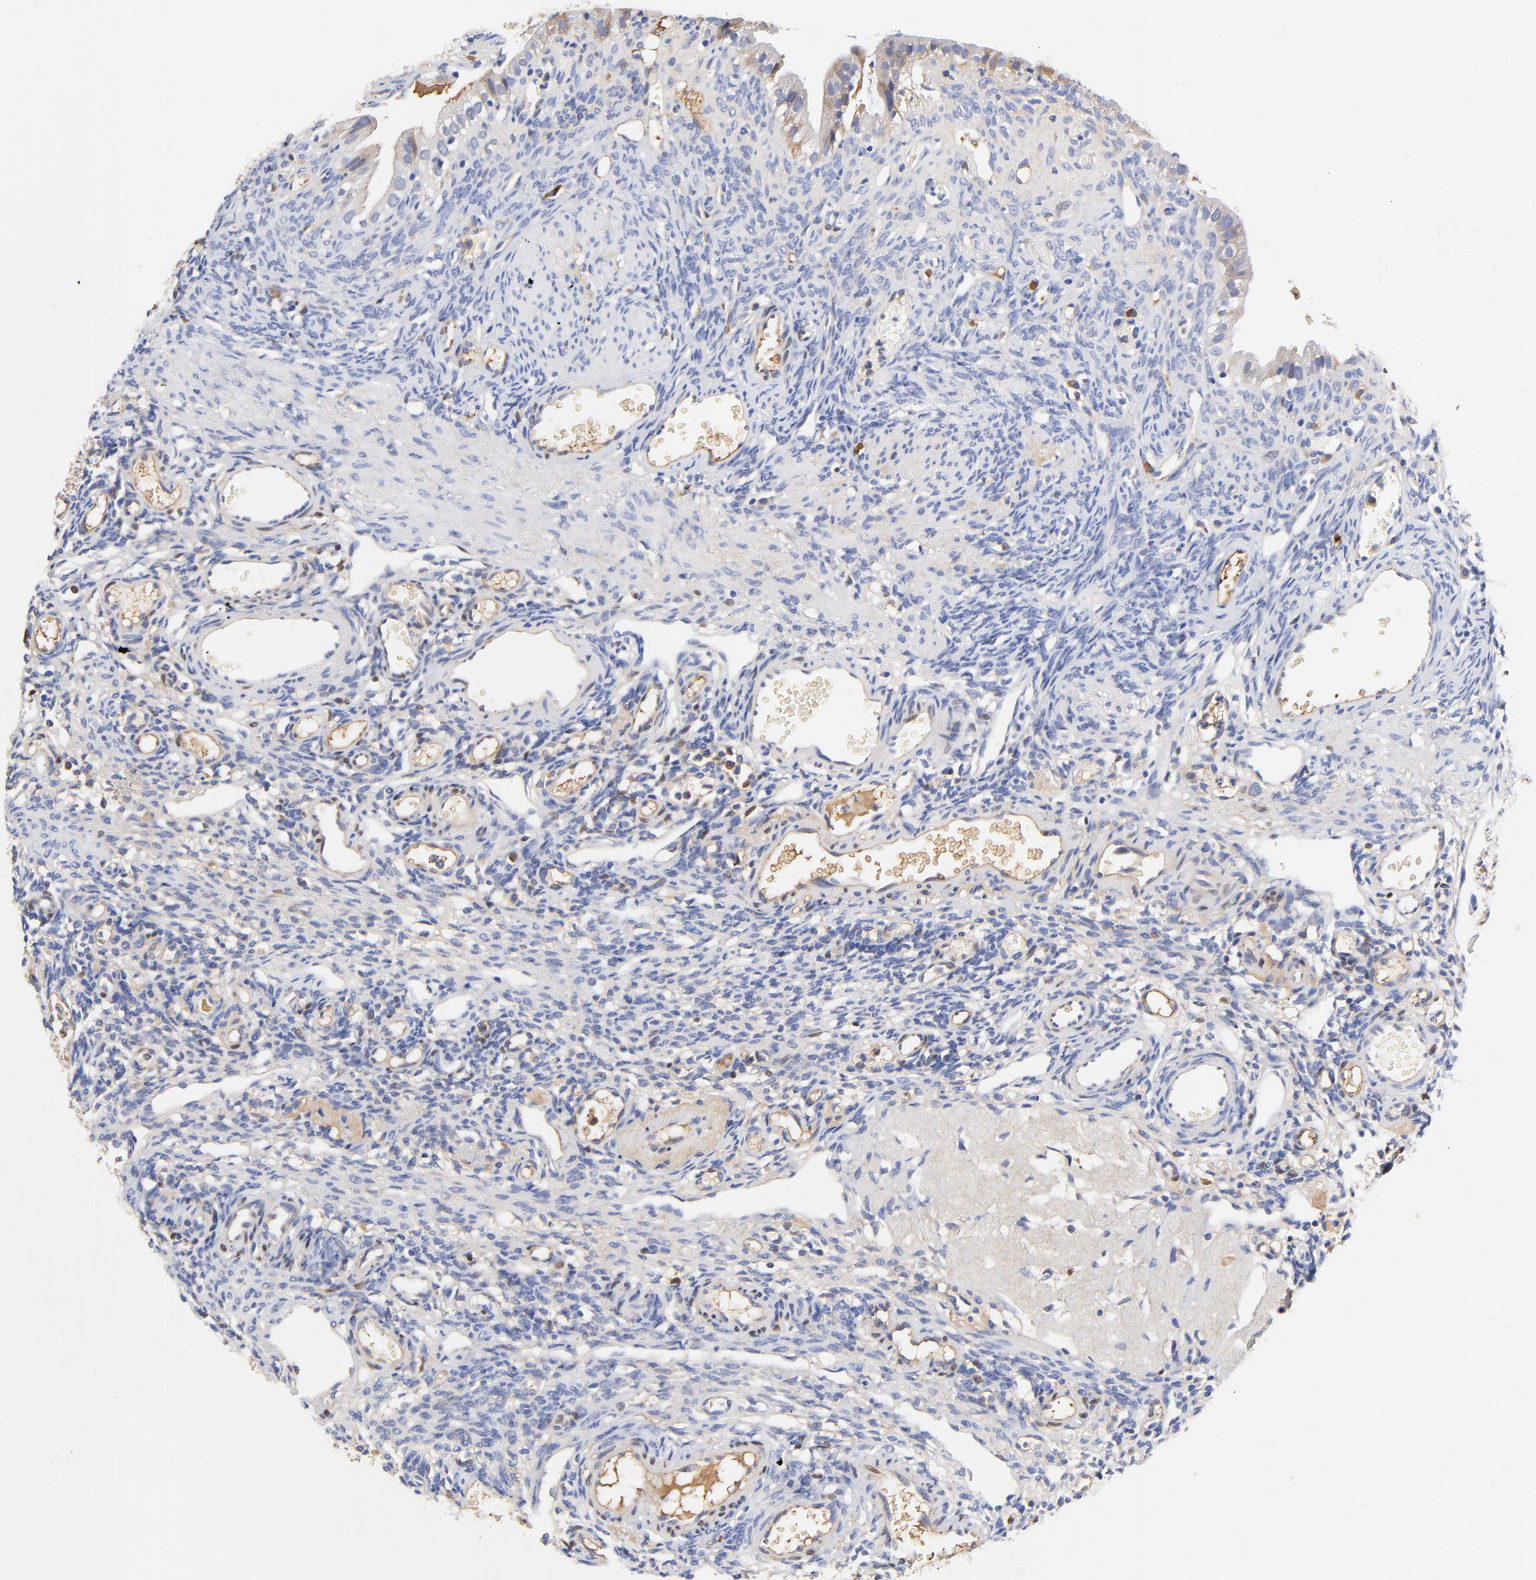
{"staining": {"intensity": "weak", "quantity": "25%-75%", "location": "cytoplasmic/membranous"}, "tissue": "ovary", "cell_type": "Follicle cells", "image_type": "normal", "snomed": [{"axis": "morphology", "description": "Normal tissue, NOS"}, {"axis": "topography", "description": "Ovary"}], "caption": "Immunohistochemistry (IHC) of unremarkable ovary reveals low levels of weak cytoplasmic/membranous expression in about 25%-75% of follicle cells.", "gene": "IGLV3", "patient": {"sex": "female", "age": 33}}